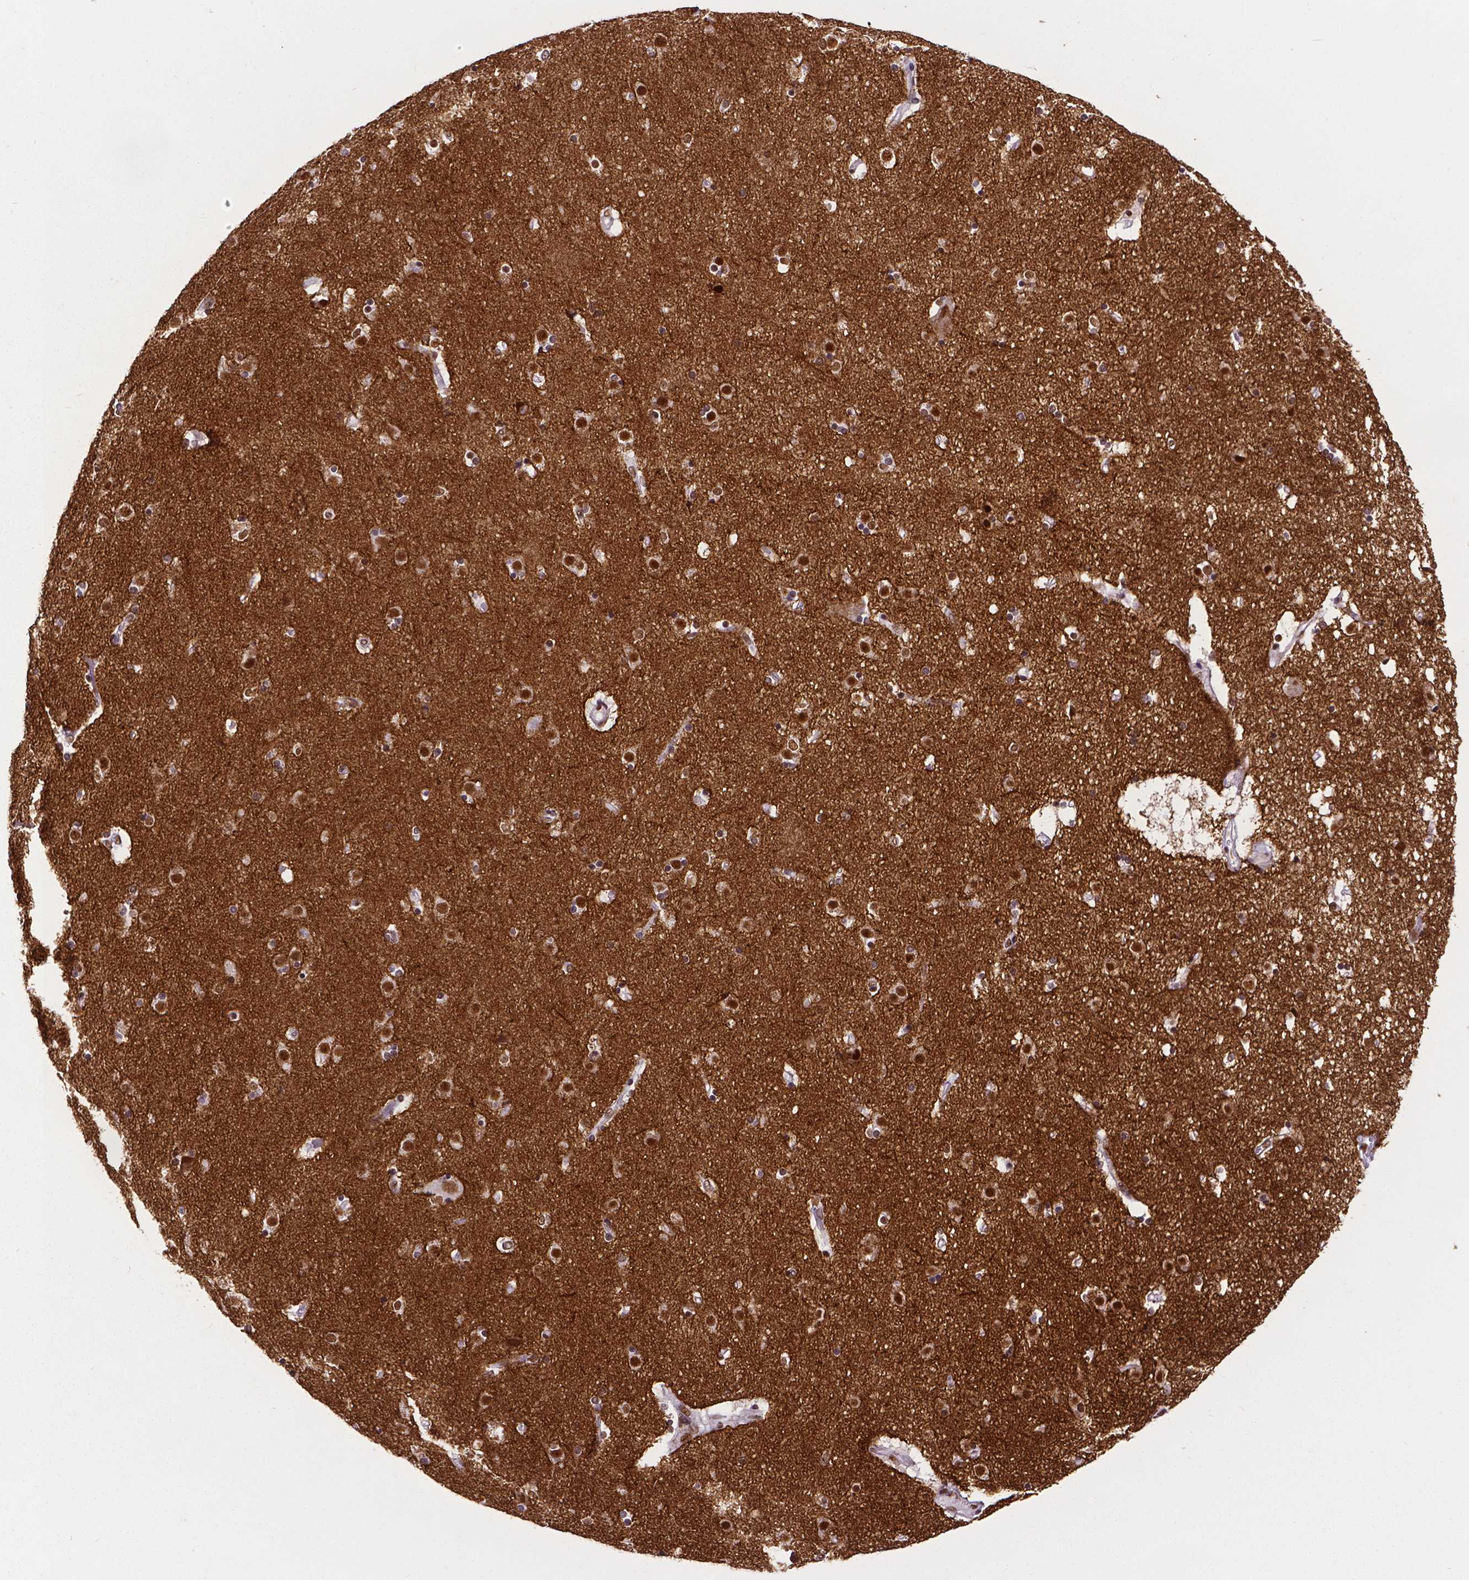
{"staining": {"intensity": "negative", "quantity": "none", "location": "none"}, "tissue": "caudate", "cell_type": "Glial cells", "image_type": "normal", "snomed": [{"axis": "morphology", "description": "Normal tissue, NOS"}, {"axis": "topography", "description": "Lateral ventricle wall"}], "caption": "Immunohistochemical staining of normal human caudate shows no significant positivity in glial cells.", "gene": "ATRX", "patient": {"sex": "female", "age": 71}}